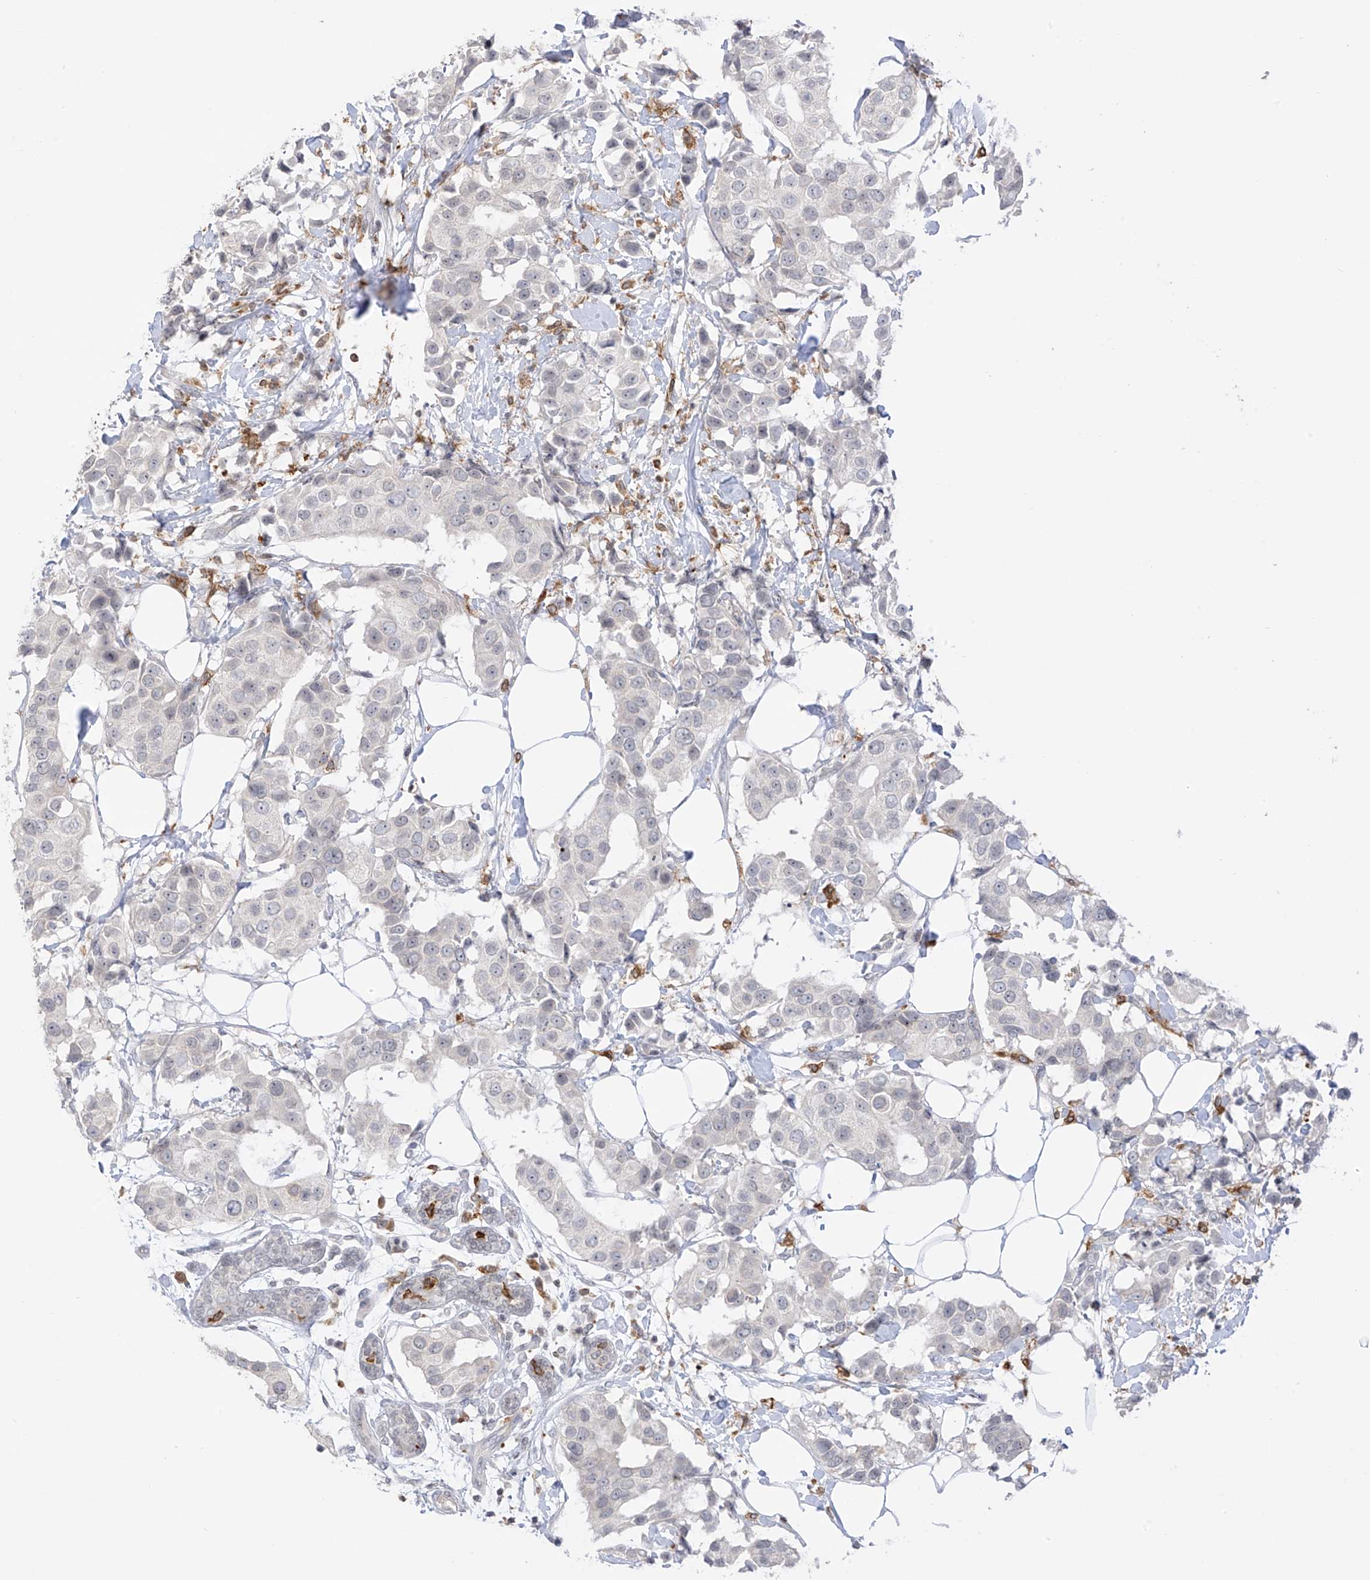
{"staining": {"intensity": "negative", "quantity": "none", "location": "none"}, "tissue": "breast cancer", "cell_type": "Tumor cells", "image_type": "cancer", "snomed": [{"axis": "morphology", "description": "Normal tissue, NOS"}, {"axis": "morphology", "description": "Duct carcinoma"}, {"axis": "topography", "description": "Breast"}], "caption": "Breast intraductal carcinoma stained for a protein using IHC displays no expression tumor cells.", "gene": "TBXAS1", "patient": {"sex": "female", "age": 39}}